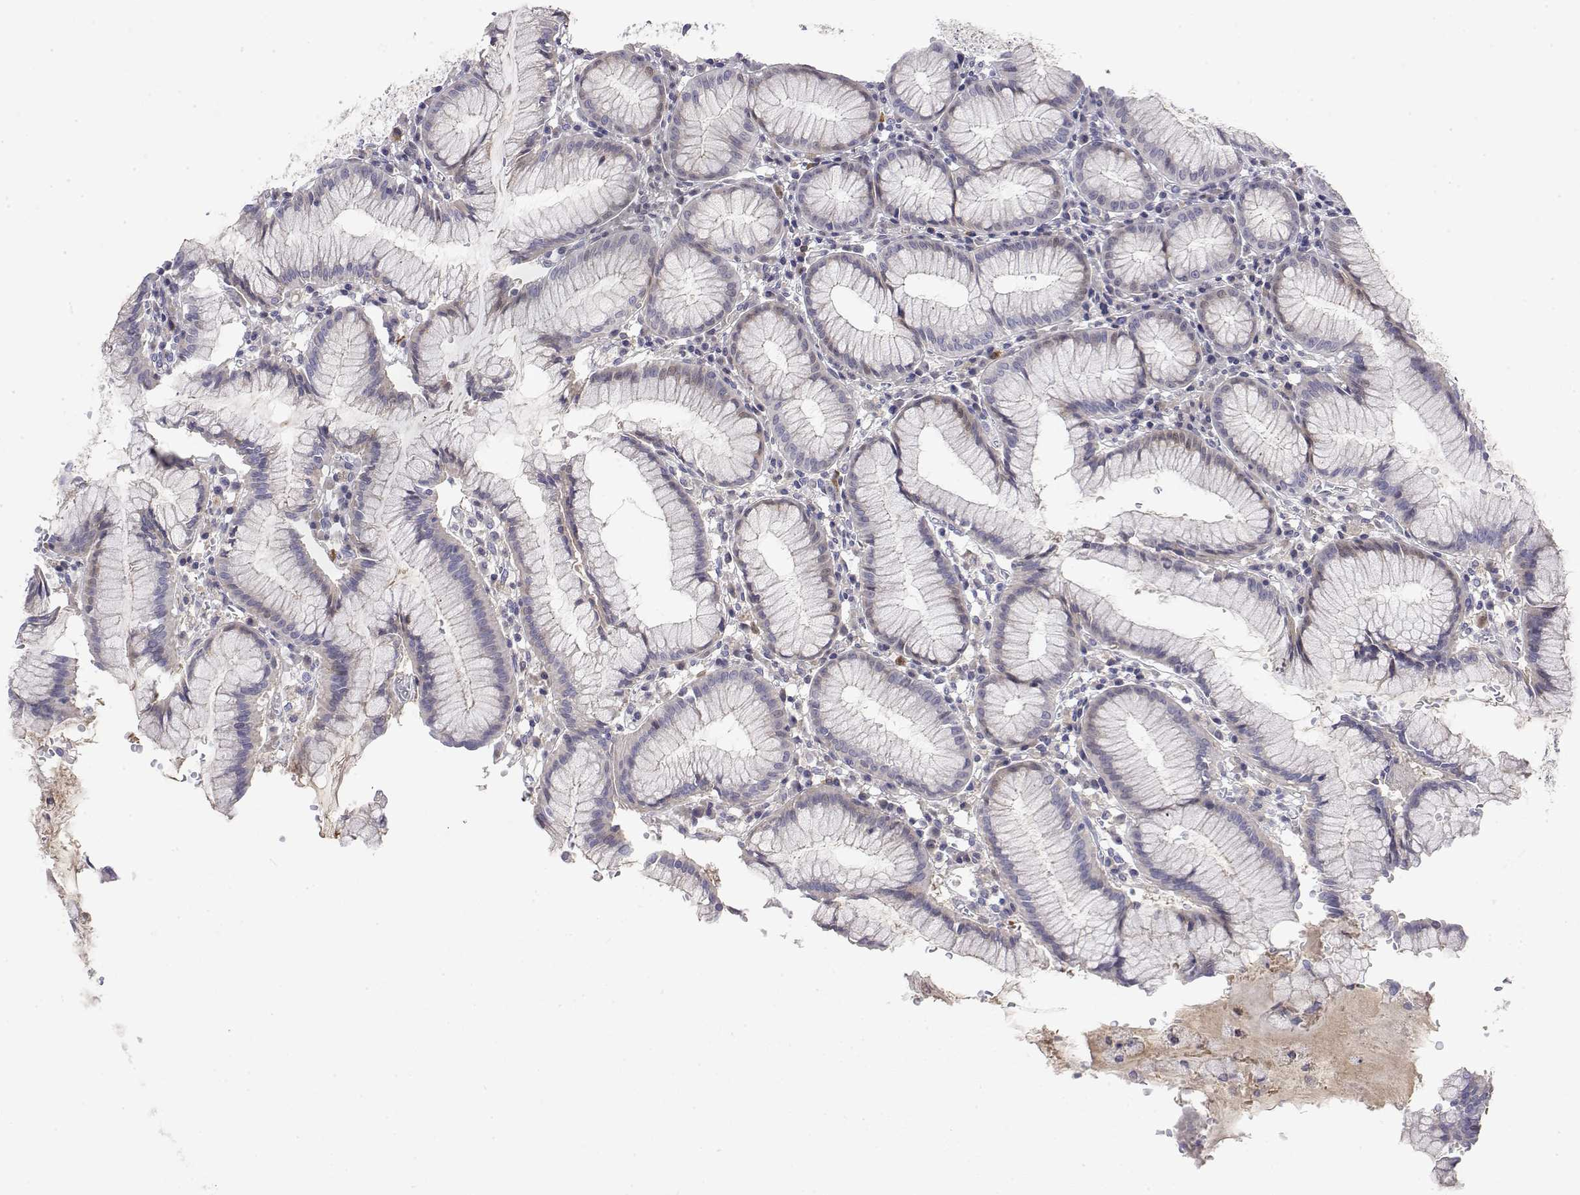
{"staining": {"intensity": "negative", "quantity": "none", "location": "none"}, "tissue": "stomach", "cell_type": "Glandular cells", "image_type": "normal", "snomed": [{"axis": "morphology", "description": "Normal tissue, NOS"}, {"axis": "topography", "description": "Stomach"}], "caption": "An immunohistochemistry (IHC) micrograph of unremarkable stomach is shown. There is no staining in glandular cells of stomach. (DAB (3,3'-diaminobenzidine) immunohistochemistry (IHC) with hematoxylin counter stain).", "gene": "IGFBP4", "patient": {"sex": "male", "age": 55}}